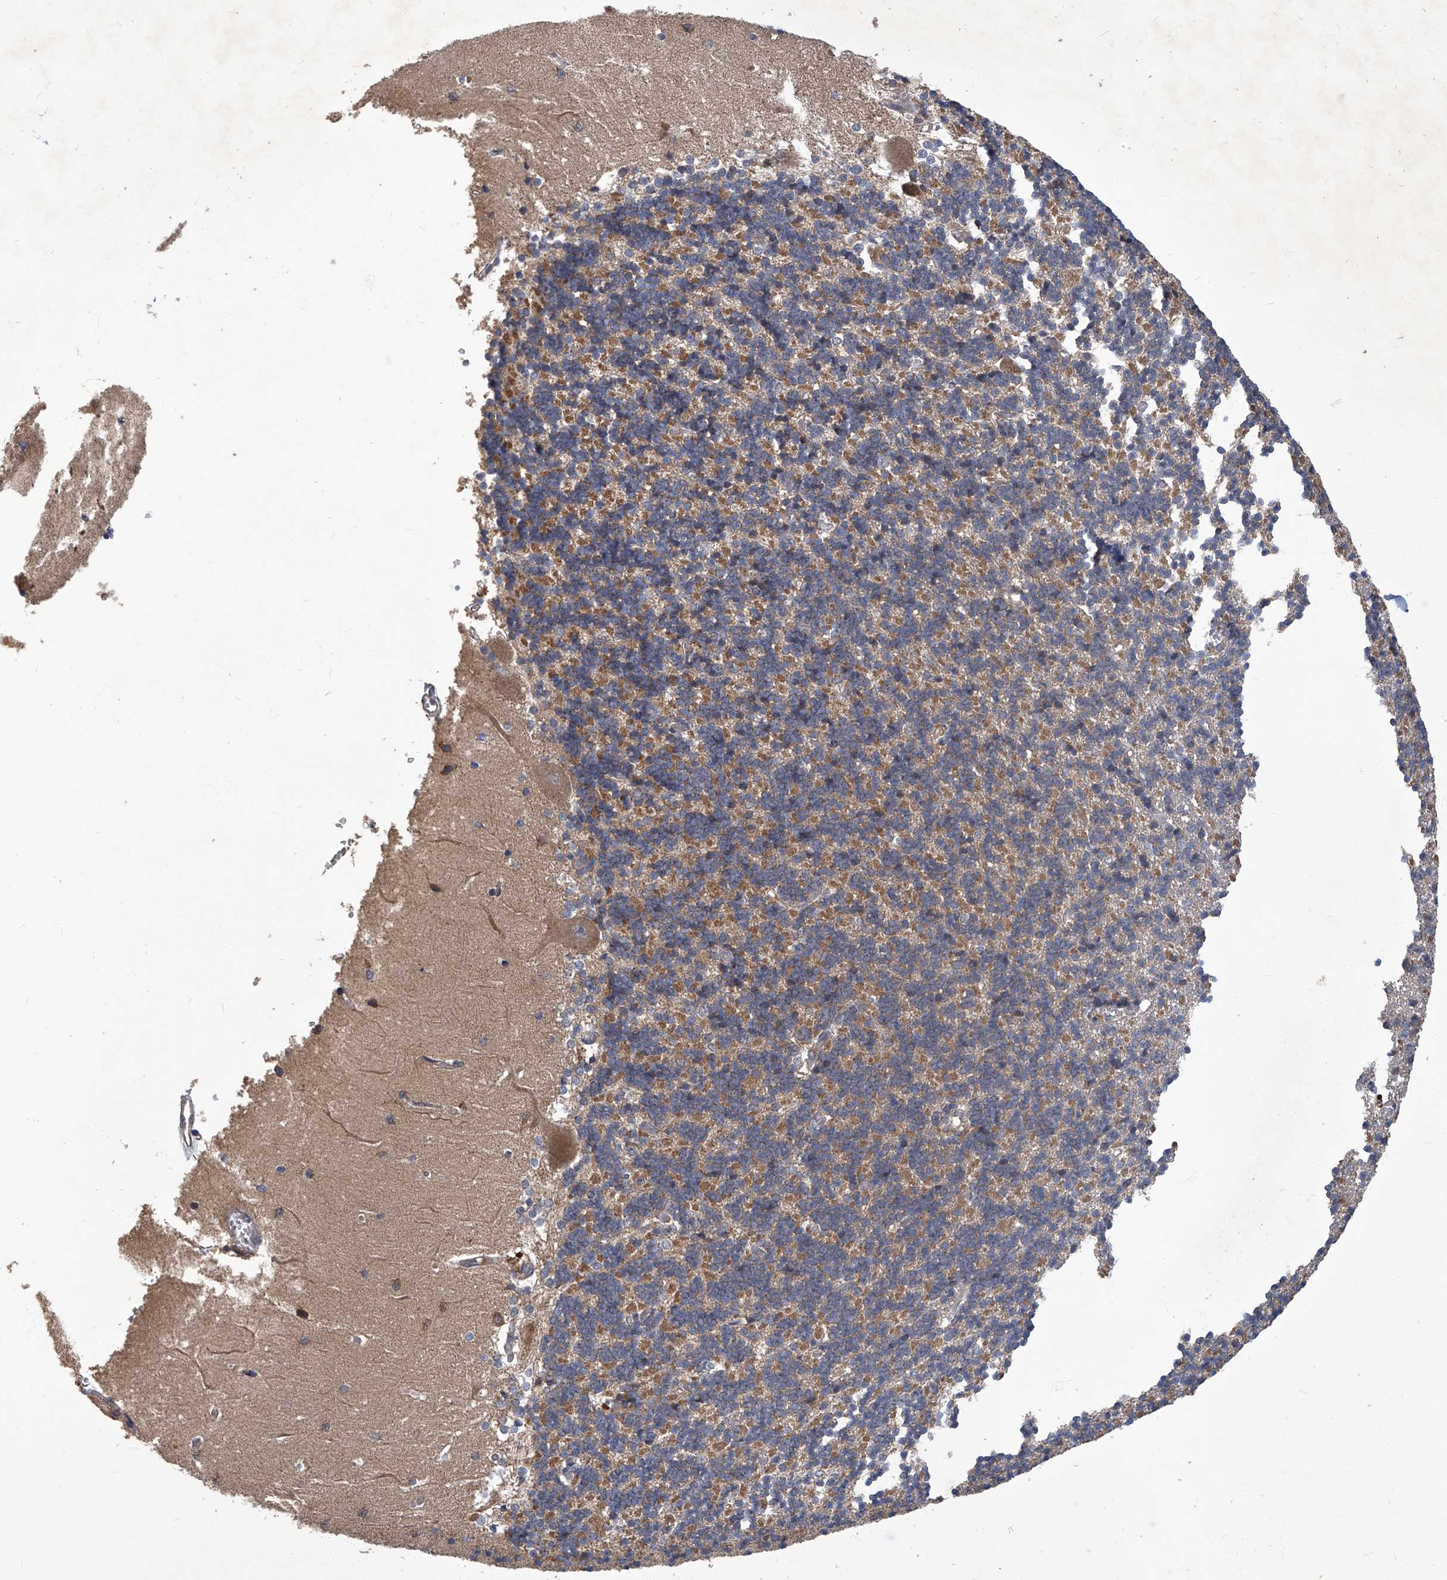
{"staining": {"intensity": "moderate", "quantity": "<25%", "location": "cytoplasmic/membranous"}, "tissue": "cerebellum", "cell_type": "Cells in granular layer", "image_type": "normal", "snomed": [{"axis": "morphology", "description": "Normal tissue, NOS"}, {"axis": "topography", "description": "Cerebellum"}], "caption": "Cerebellum stained with IHC shows moderate cytoplasmic/membranous positivity in approximately <25% of cells in granular layer.", "gene": "TNFRSF13B", "patient": {"sex": "male", "age": 37}}